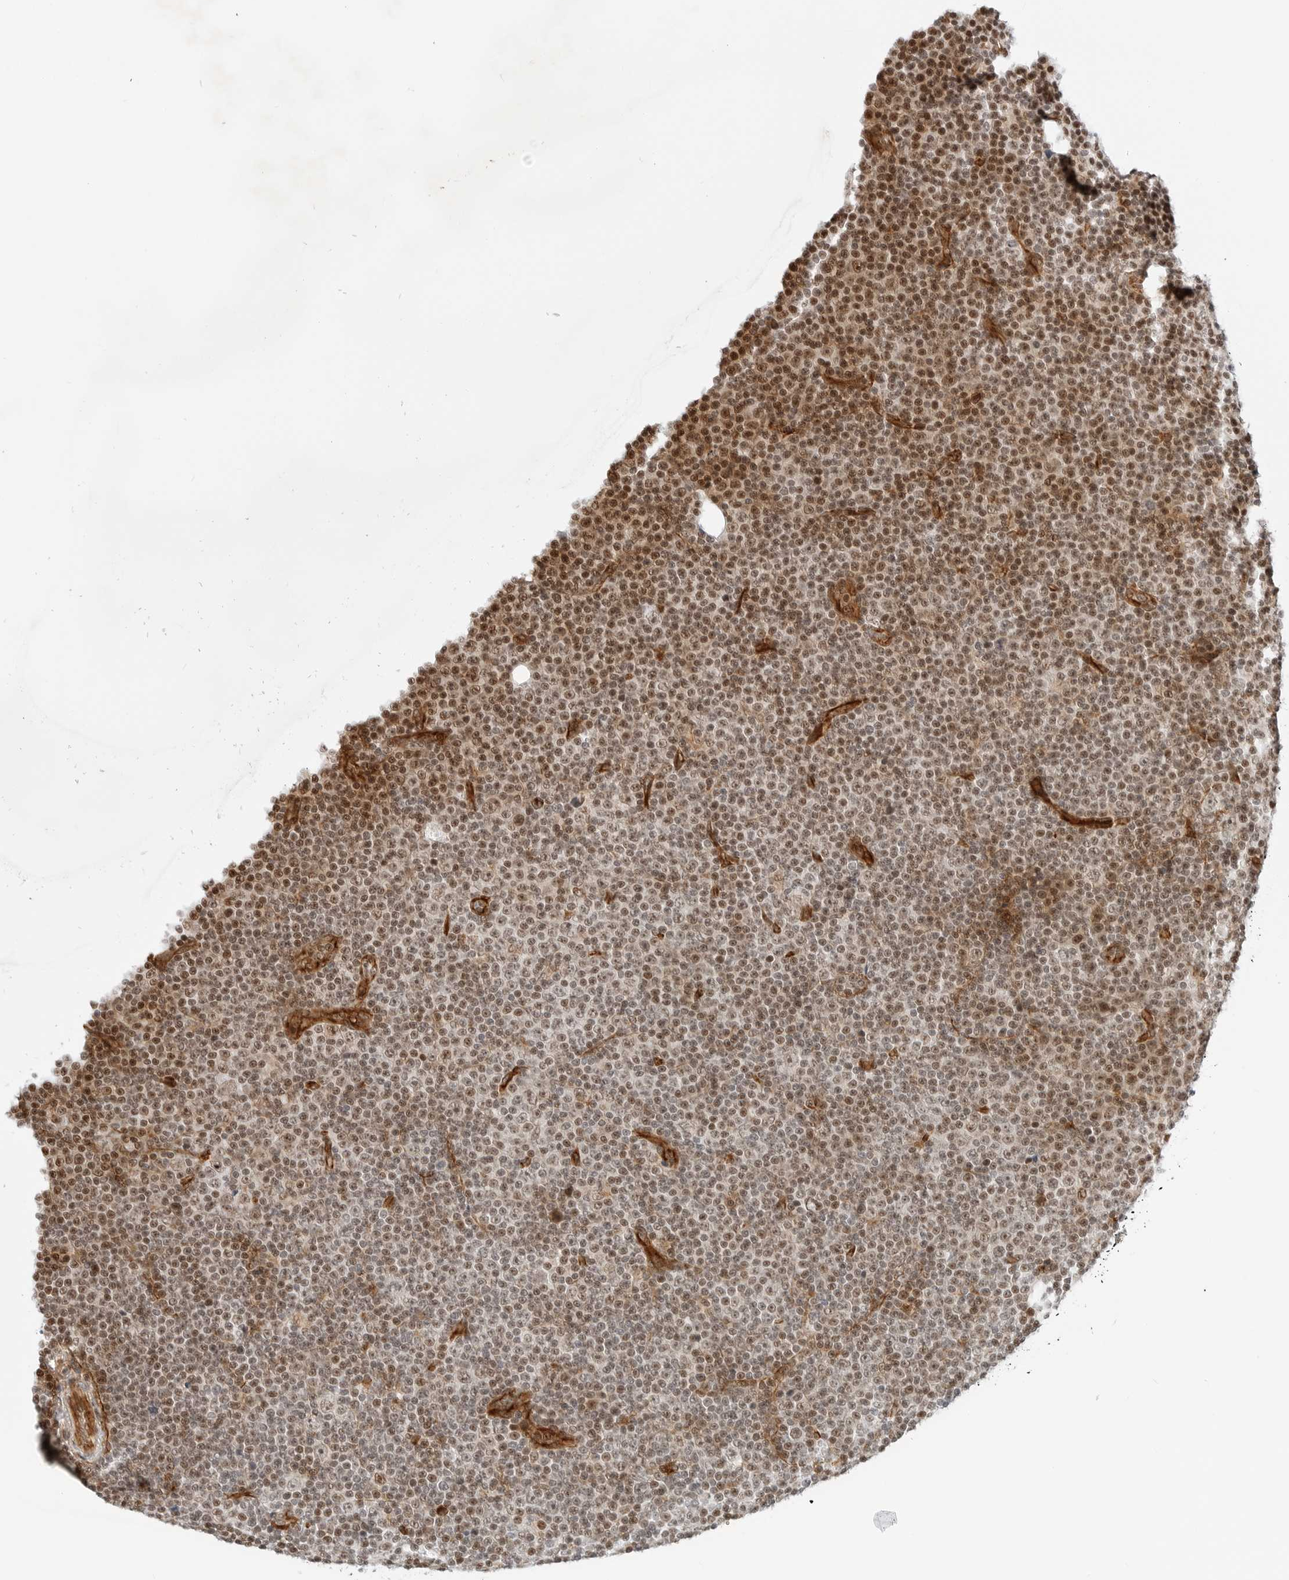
{"staining": {"intensity": "moderate", "quantity": "25%-75%", "location": "nuclear"}, "tissue": "lymphoma", "cell_type": "Tumor cells", "image_type": "cancer", "snomed": [{"axis": "morphology", "description": "Malignant lymphoma, non-Hodgkin's type, Low grade"}, {"axis": "topography", "description": "Lymph node"}], "caption": "Brown immunohistochemical staining in low-grade malignant lymphoma, non-Hodgkin's type shows moderate nuclear positivity in about 25%-75% of tumor cells.", "gene": "ZNF613", "patient": {"sex": "female", "age": 67}}